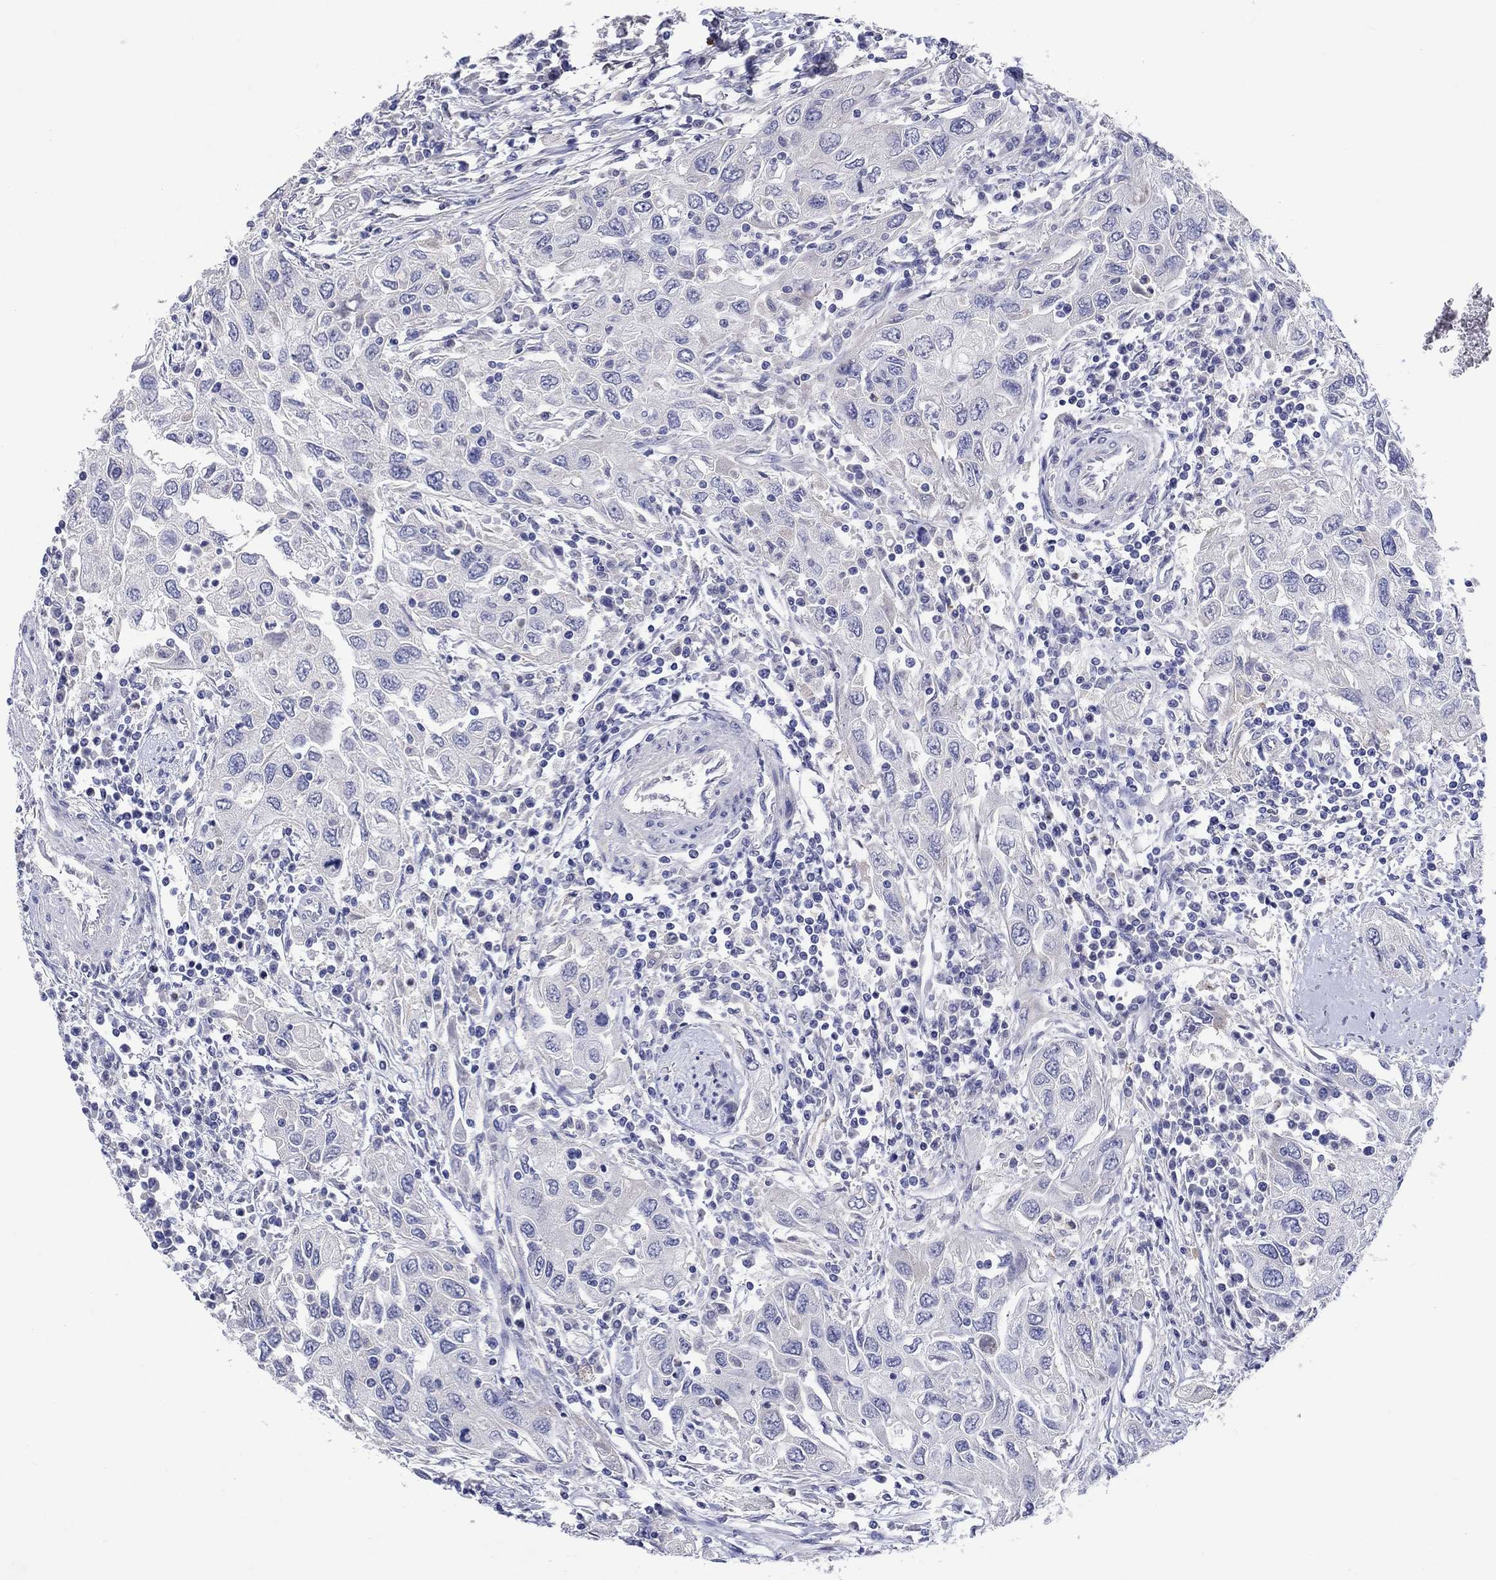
{"staining": {"intensity": "negative", "quantity": "none", "location": "none"}, "tissue": "urothelial cancer", "cell_type": "Tumor cells", "image_type": "cancer", "snomed": [{"axis": "morphology", "description": "Urothelial carcinoma, High grade"}, {"axis": "topography", "description": "Urinary bladder"}], "caption": "This is an IHC photomicrograph of high-grade urothelial carcinoma. There is no expression in tumor cells.", "gene": "HDC", "patient": {"sex": "male", "age": 76}}